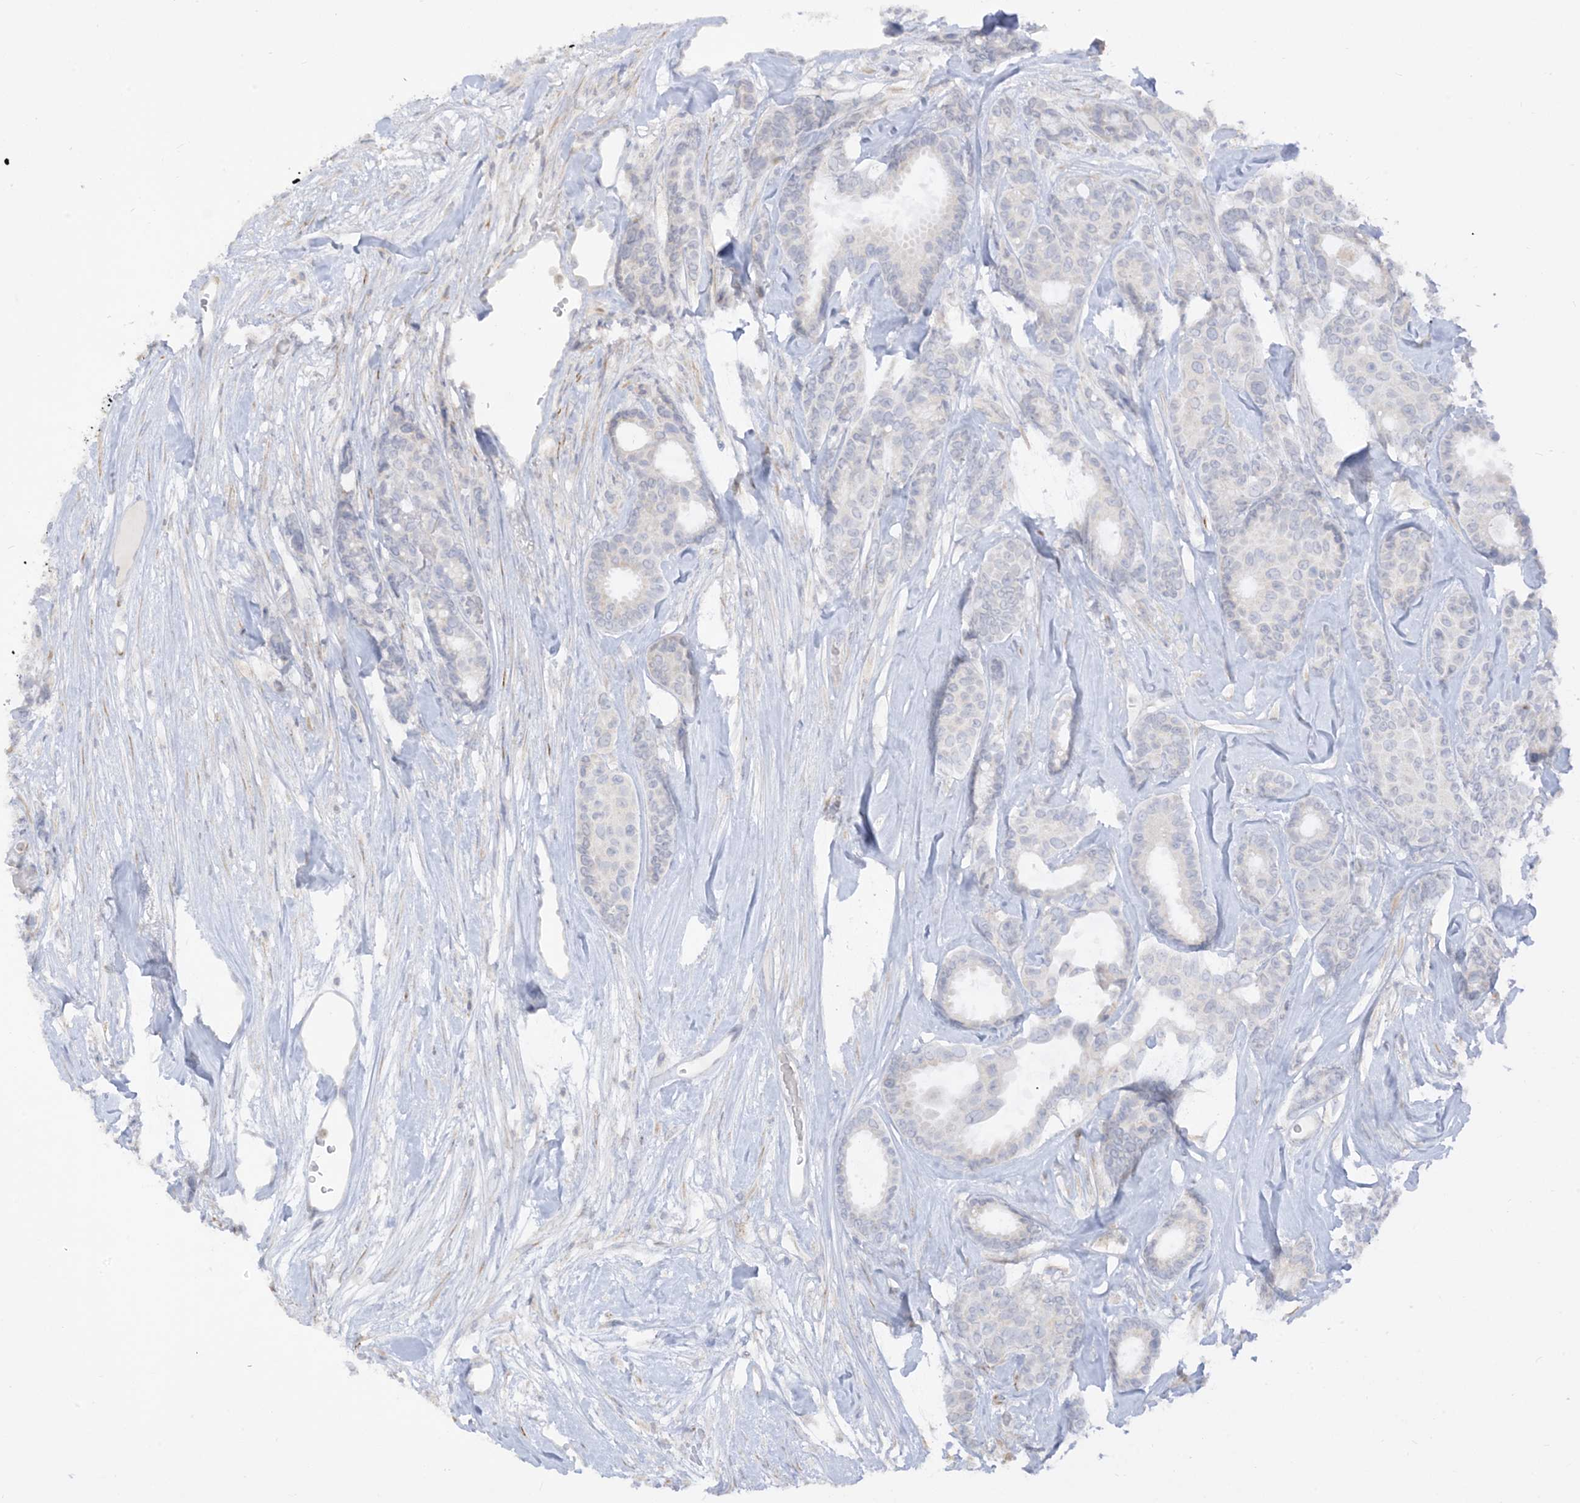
{"staining": {"intensity": "negative", "quantity": "none", "location": "none"}, "tissue": "breast cancer", "cell_type": "Tumor cells", "image_type": "cancer", "snomed": [{"axis": "morphology", "description": "Duct carcinoma"}, {"axis": "topography", "description": "Breast"}], "caption": "Micrograph shows no protein positivity in tumor cells of infiltrating ductal carcinoma (breast) tissue.", "gene": "LOXL3", "patient": {"sex": "female", "age": 87}}